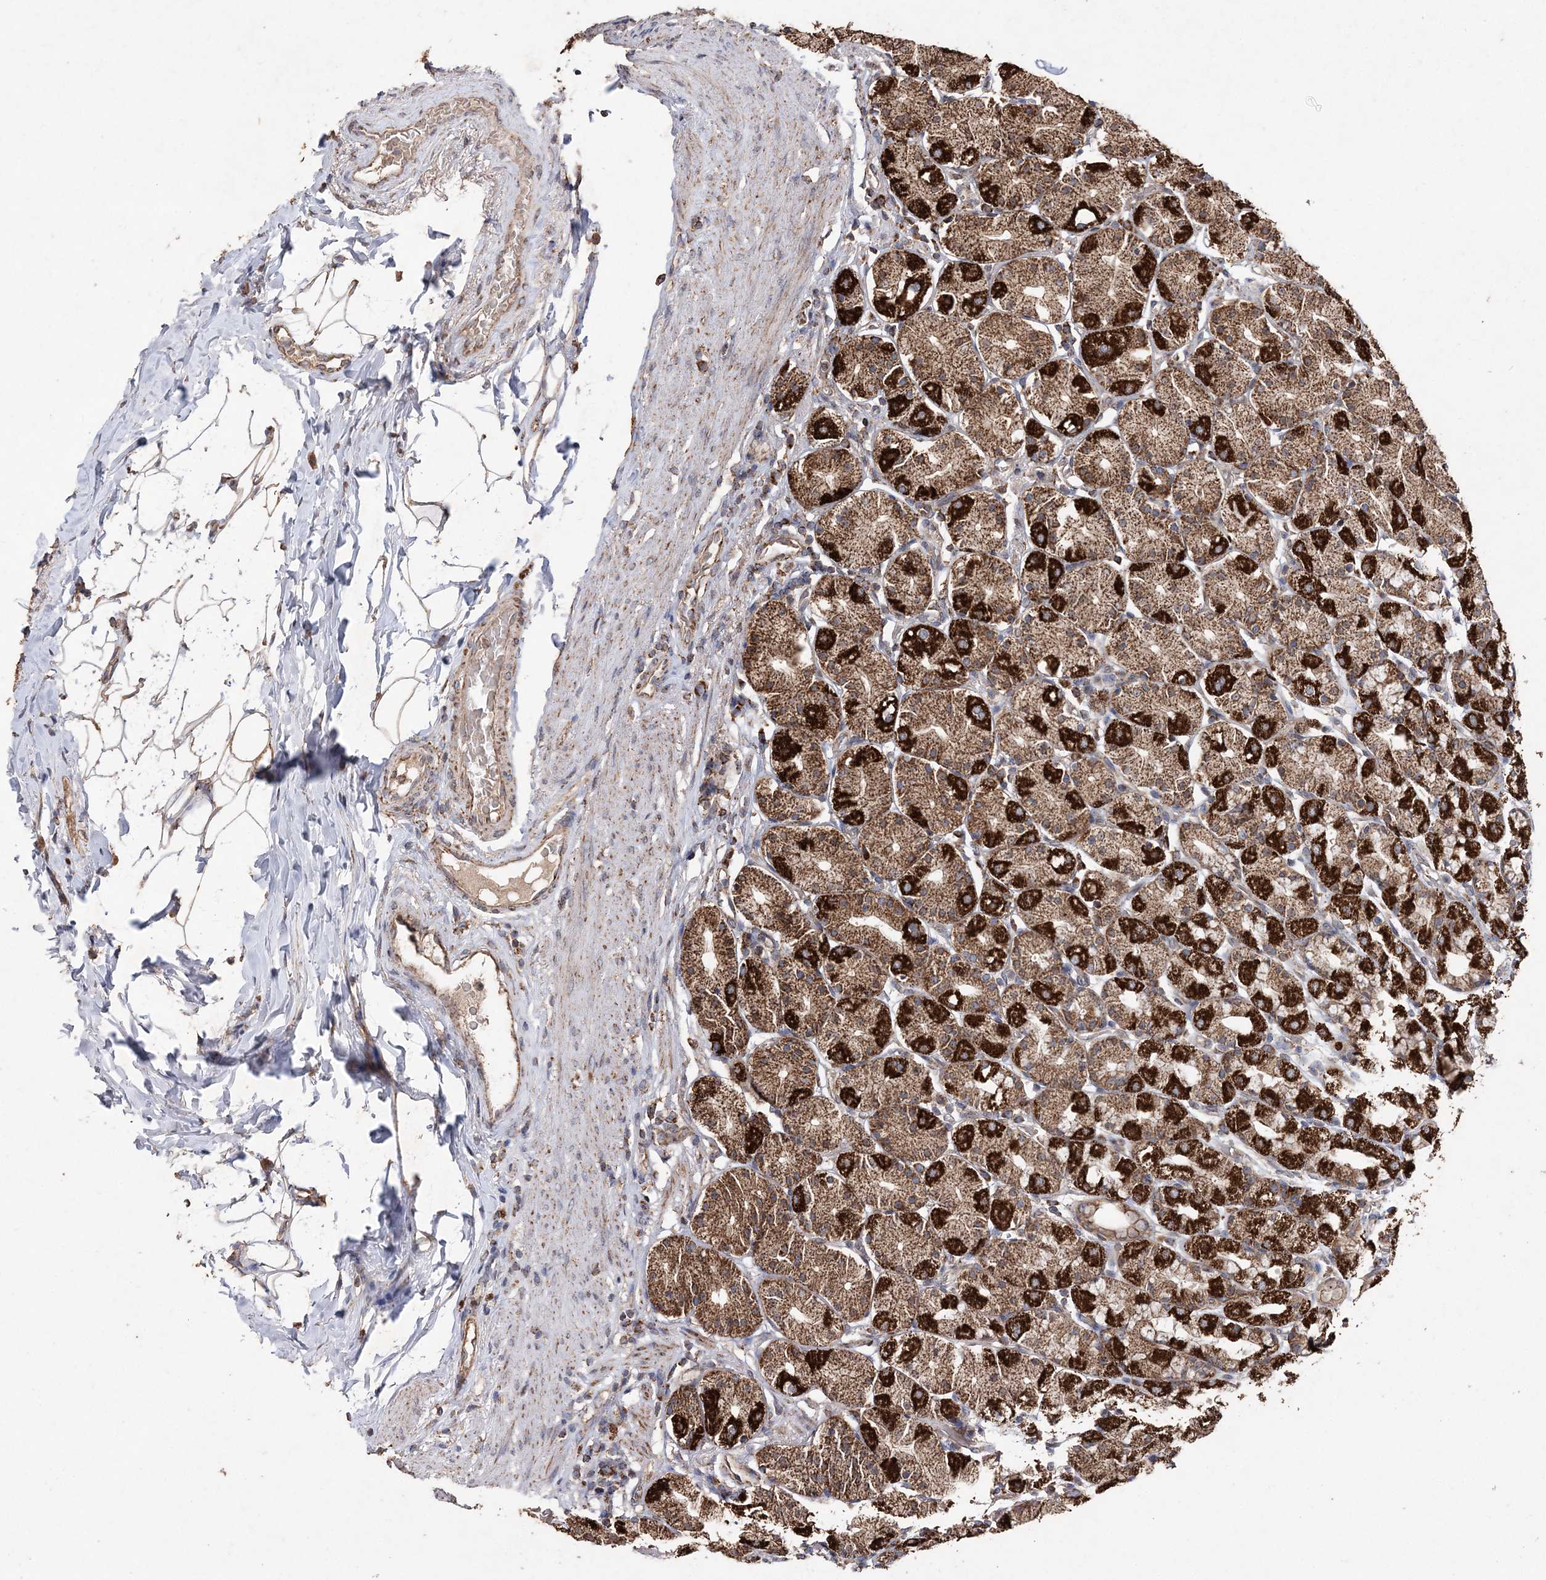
{"staining": {"intensity": "strong", "quantity": ">75%", "location": "cytoplasmic/membranous"}, "tissue": "stomach", "cell_type": "Glandular cells", "image_type": "normal", "snomed": [{"axis": "morphology", "description": "Normal tissue, NOS"}, {"axis": "topography", "description": "Stomach, upper"}], "caption": "Immunohistochemistry (IHC) micrograph of normal stomach: stomach stained using immunohistochemistry (IHC) demonstrates high levels of strong protein expression localized specifically in the cytoplasmic/membranous of glandular cells, appearing as a cytoplasmic/membranous brown color.", "gene": "POC5", "patient": {"sex": "male", "age": 68}}